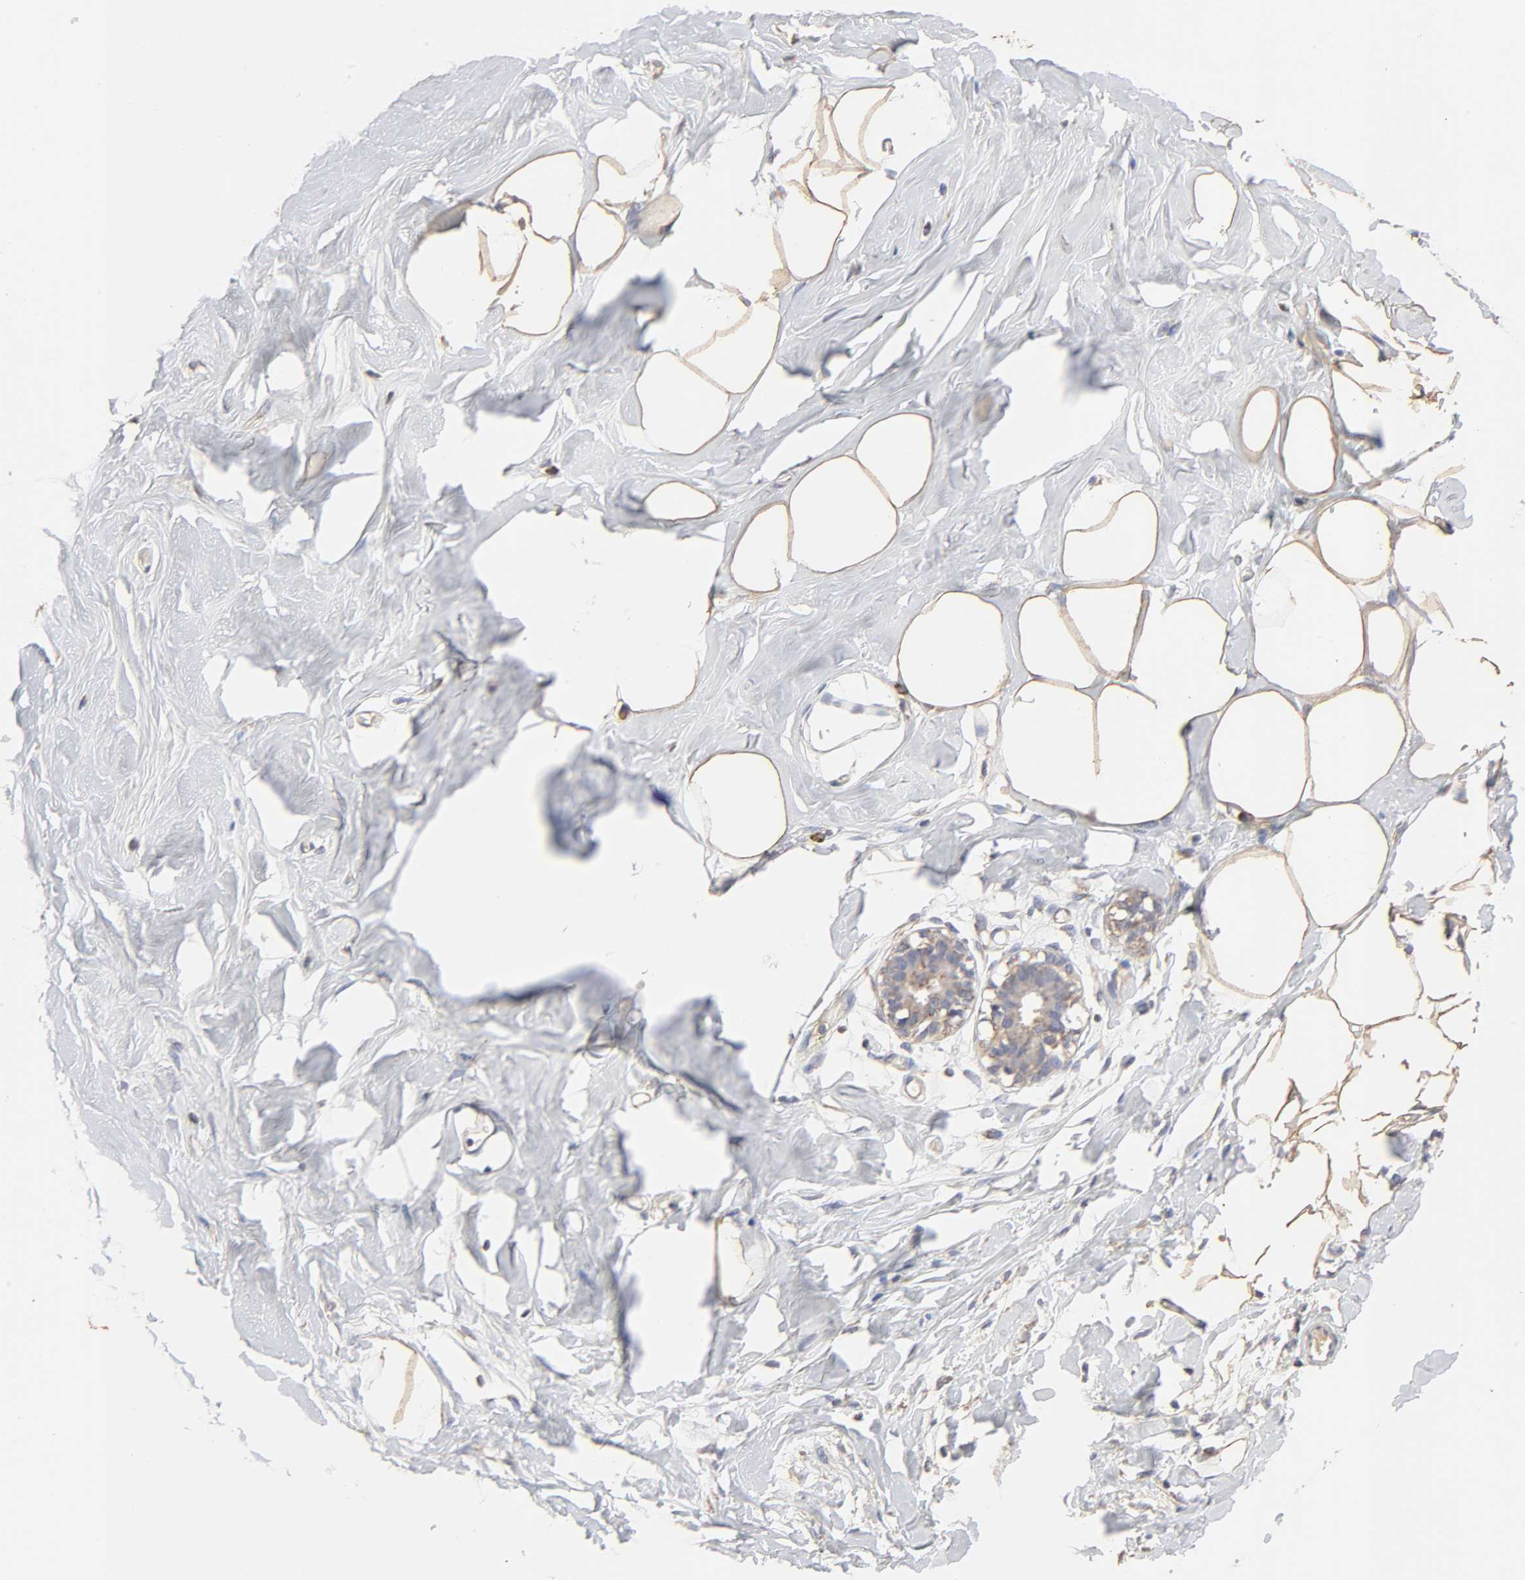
{"staining": {"intensity": "weak", "quantity": ">75%", "location": "cytoplasmic/membranous"}, "tissue": "breast", "cell_type": "Adipocytes", "image_type": "normal", "snomed": [{"axis": "morphology", "description": "Normal tissue, NOS"}, {"axis": "topography", "description": "Breast"}, {"axis": "topography", "description": "Adipose tissue"}], "caption": "An image showing weak cytoplasmic/membranous staining in approximately >75% of adipocytes in normal breast, as visualized by brown immunohistochemical staining.", "gene": "CYCS", "patient": {"sex": "female", "age": 25}}